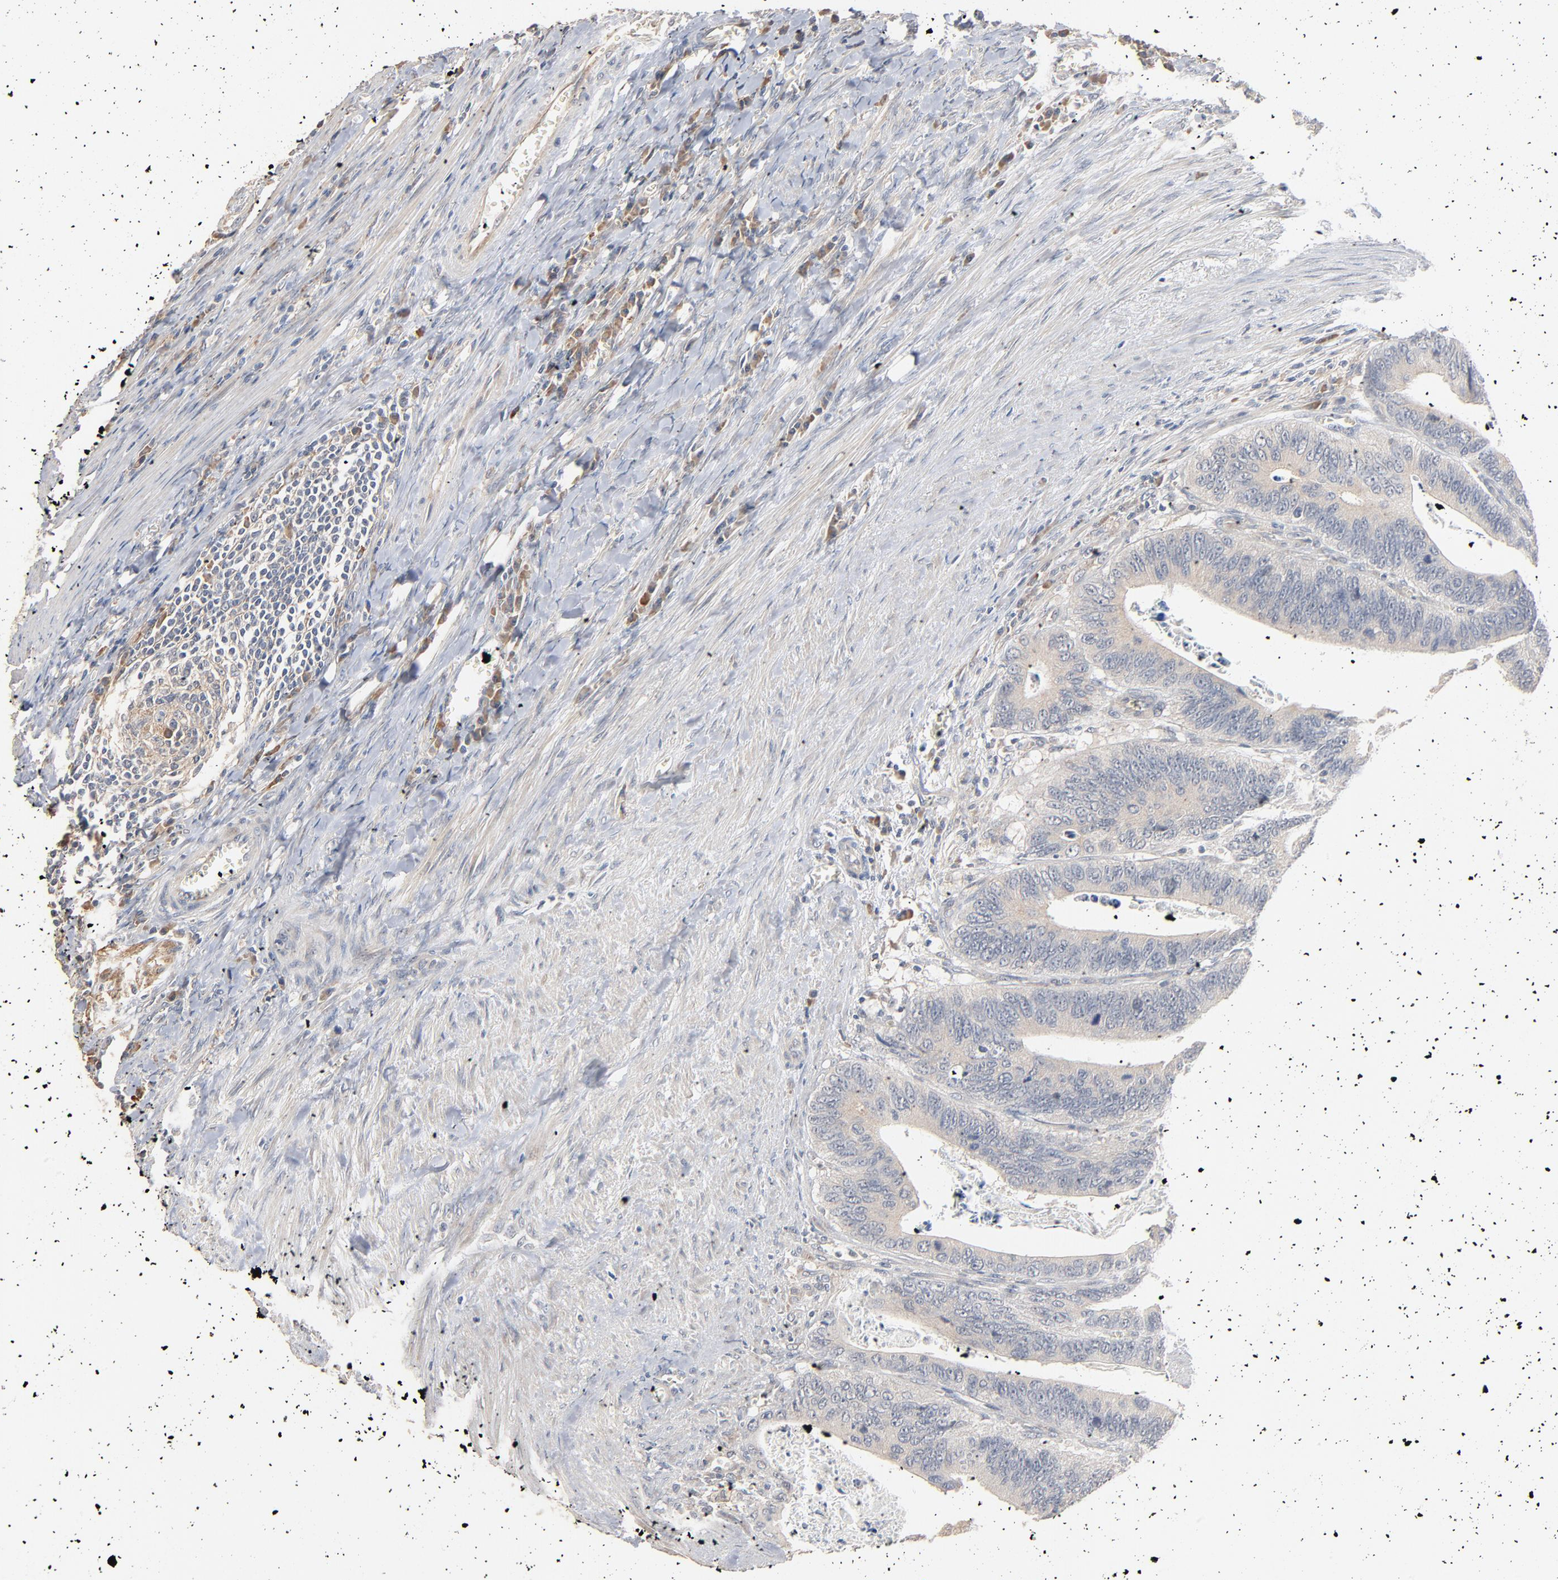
{"staining": {"intensity": "negative", "quantity": "none", "location": "none"}, "tissue": "colorectal cancer", "cell_type": "Tumor cells", "image_type": "cancer", "snomed": [{"axis": "morphology", "description": "Adenocarcinoma, NOS"}, {"axis": "topography", "description": "Colon"}], "caption": "An immunohistochemistry (IHC) micrograph of colorectal adenocarcinoma is shown. There is no staining in tumor cells of colorectal adenocarcinoma.", "gene": "ZDHHC8", "patient": {"sex": "male", "age": 72}}